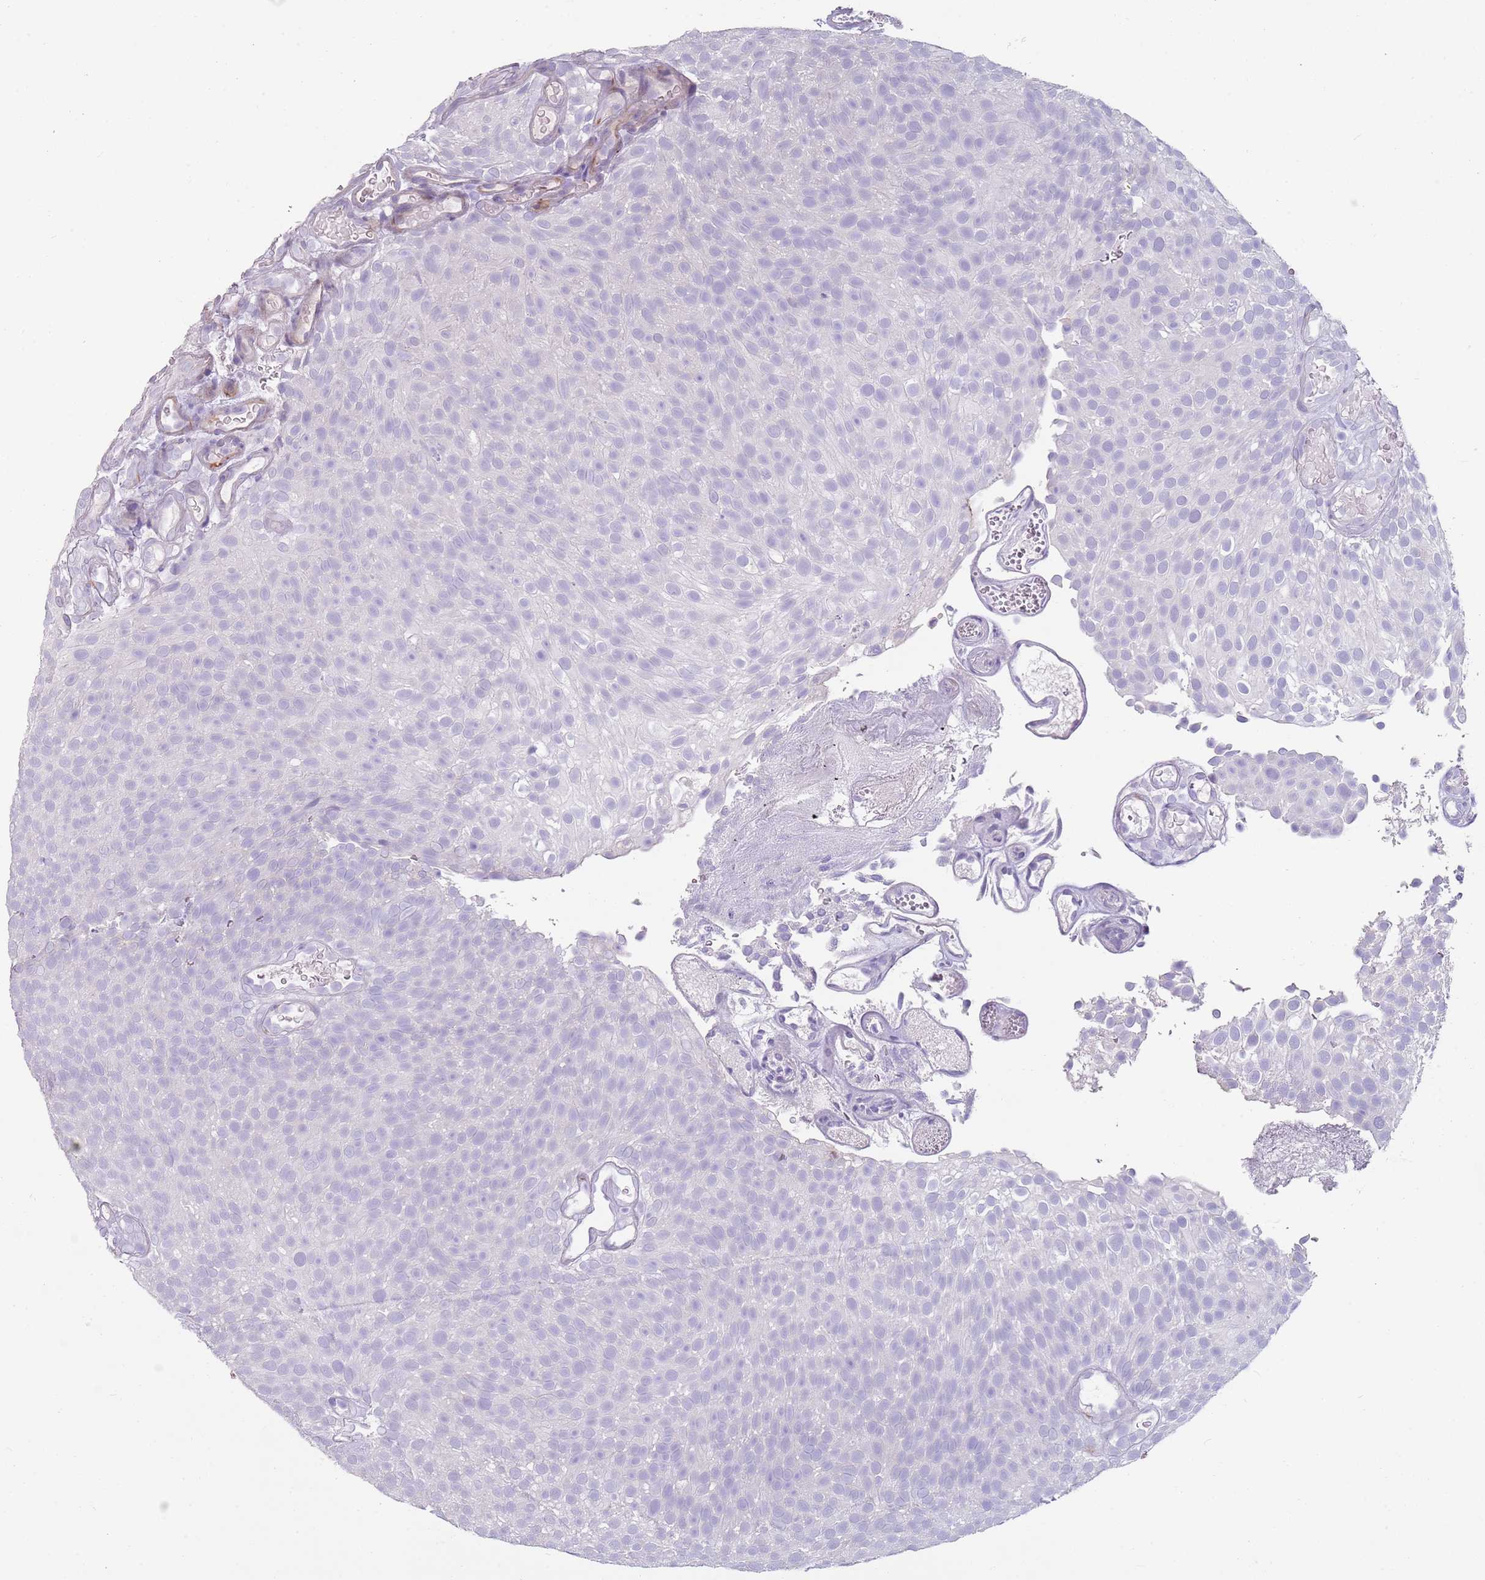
{"staining": {"intensity": "negative", "quantity": "none", "location": "none"}, "tissue": "urothelial cancer", "cell_type": "Tumor cells", "image_type": "cancer", "snomed": [{"axis": "morphology", "description": "Urothelial carcinoma, Low grade"}, {"axis": "topography", "description": "Urinary bladder"}], "caption": "Tumor cells show no significant staining in urothelial cancer.", "gene": "ZNF583", "patient": {"sex": "male", "age": 78}}